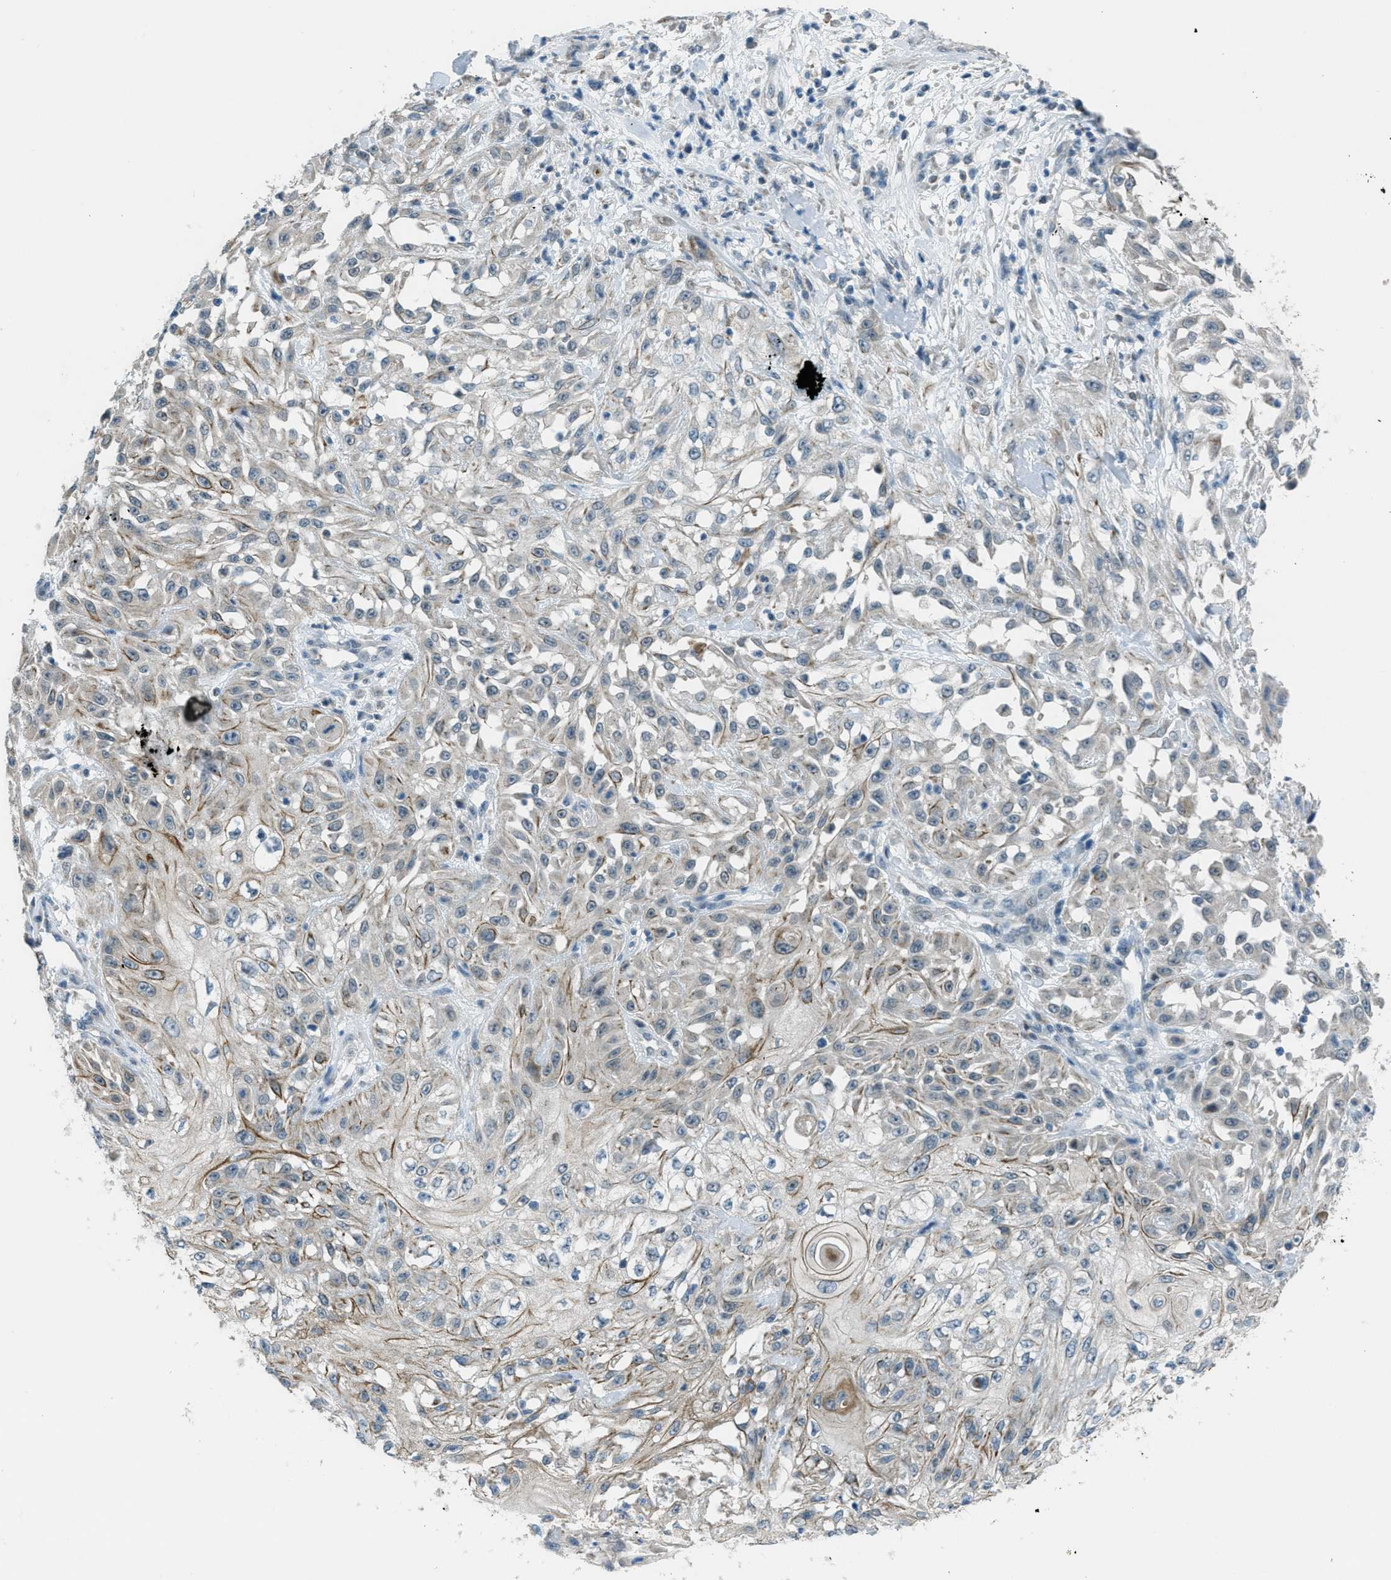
{"staining": {"intensity": "weak", "quantity": "<25%", "location": "cytoplasmic/membranous"}, "tissue": "skin cancer", "cell_type": "Tumor cells", "image_type": "cancer", "snomed": [{"axis": "morphology", "description": "Squamous cell carcinoma, NOS"}, {"axis": "morphology", "description": "Squamous cell carcinoma, metastatic, NOS"}, {"axis": "topography", "description": "Skin"}, {"axis": "topography", "description": "Lymph node"}], "caption": "Skin cancer (metastatic squamous cell carcinoma) stained for a protein using IHC displays no staining tumor cells.", "gene": "CDON", "patient": {"sex": "male", "age": 75}}